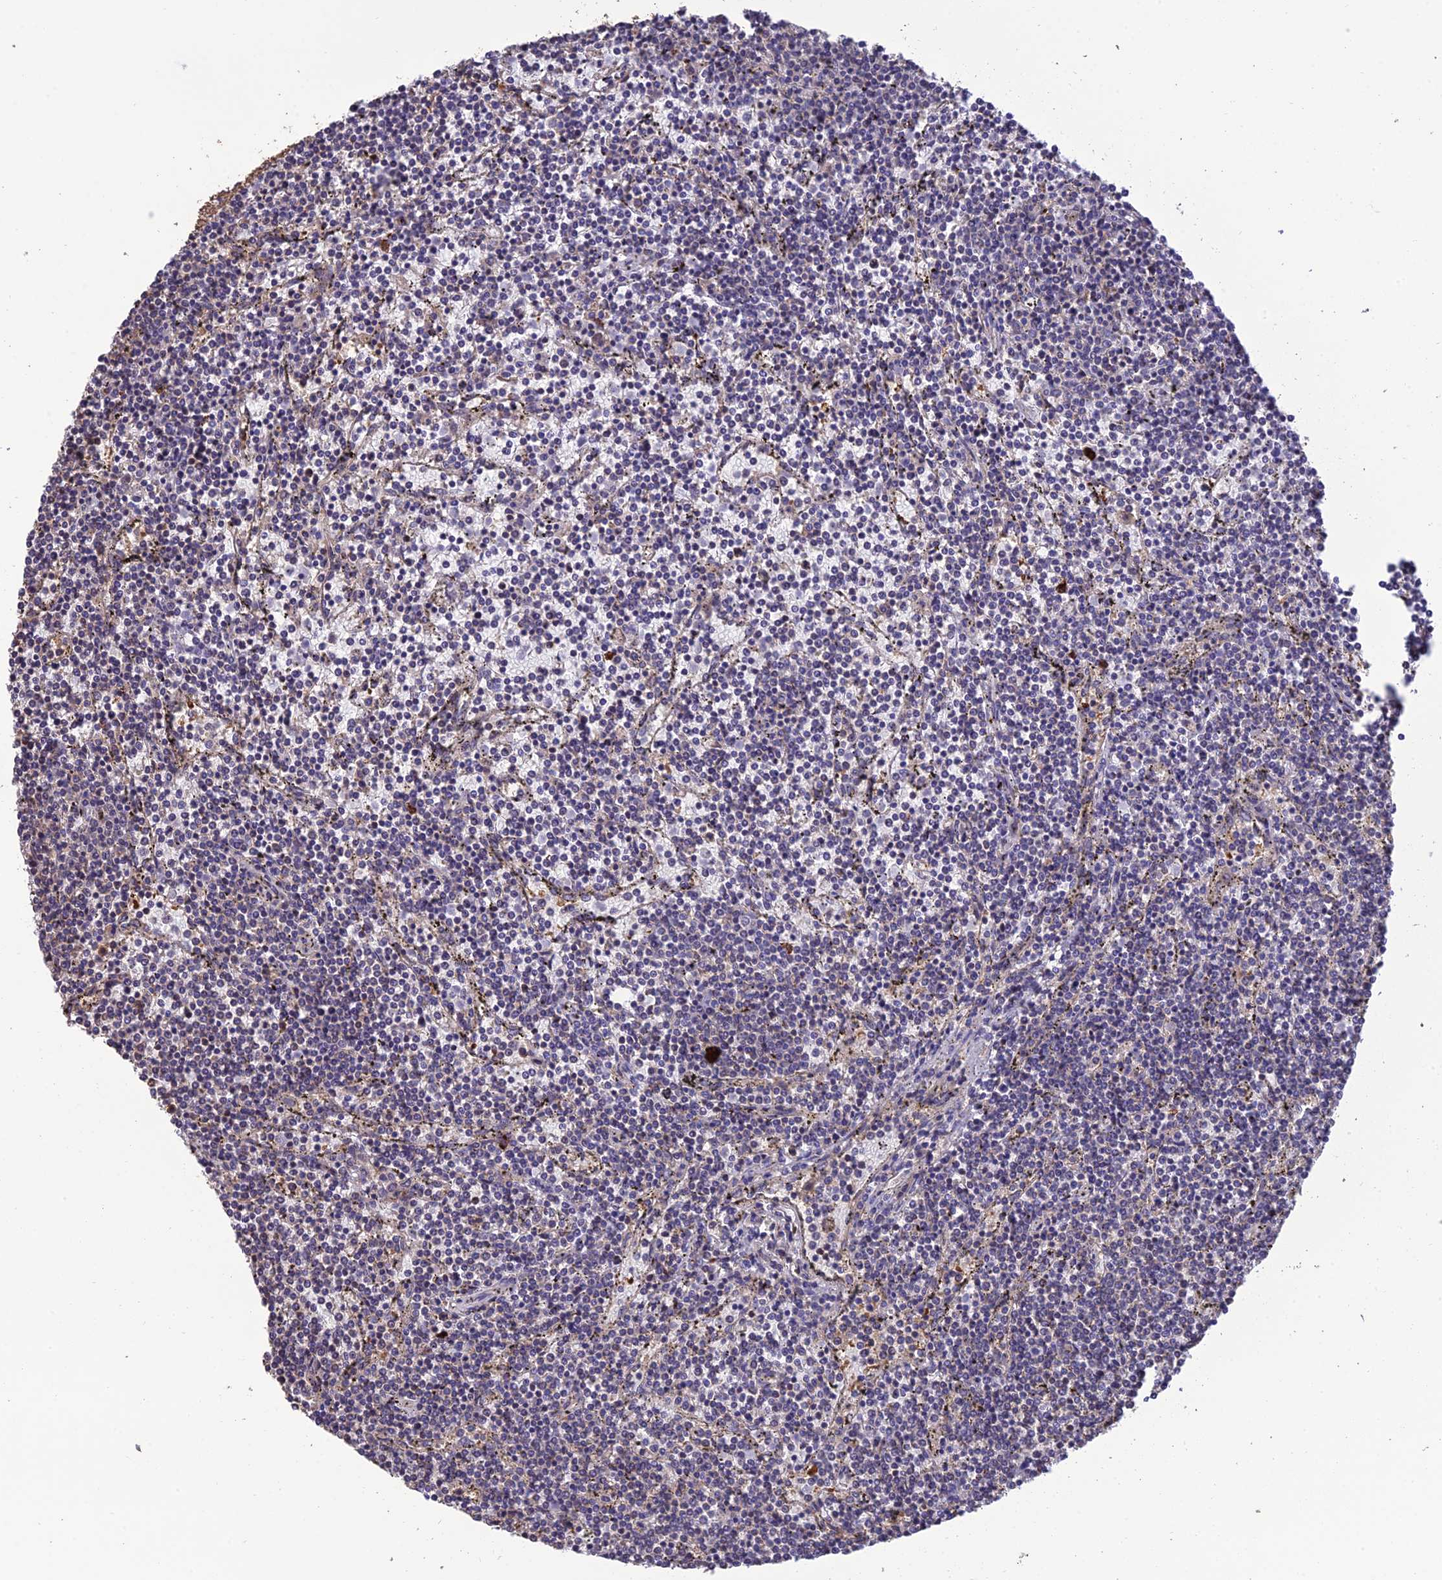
{"staining": {"intensity": "negative", "quantity": "none", "location": "none"}, "tissue": "lymphoma", "cell_type": "Tumor cells", "image_type": "cancer", "snomed": [{"axis": "morphology", "description": "Malignant lymphoma, non-Hodgkin's type, Low grade"}, {"axis": "topography", "description": "Spleen"}], "caption": "High power microscopy histopathology image of an immunohistochemistry histopathology image of lymphoma, revealing no significant positivity in tumor cells. (Immunohistochemistry (ihc), brightfield microscopy, high magnification).", "gene": "MIOS", "patient": {"sex": "female", "age": 50}}